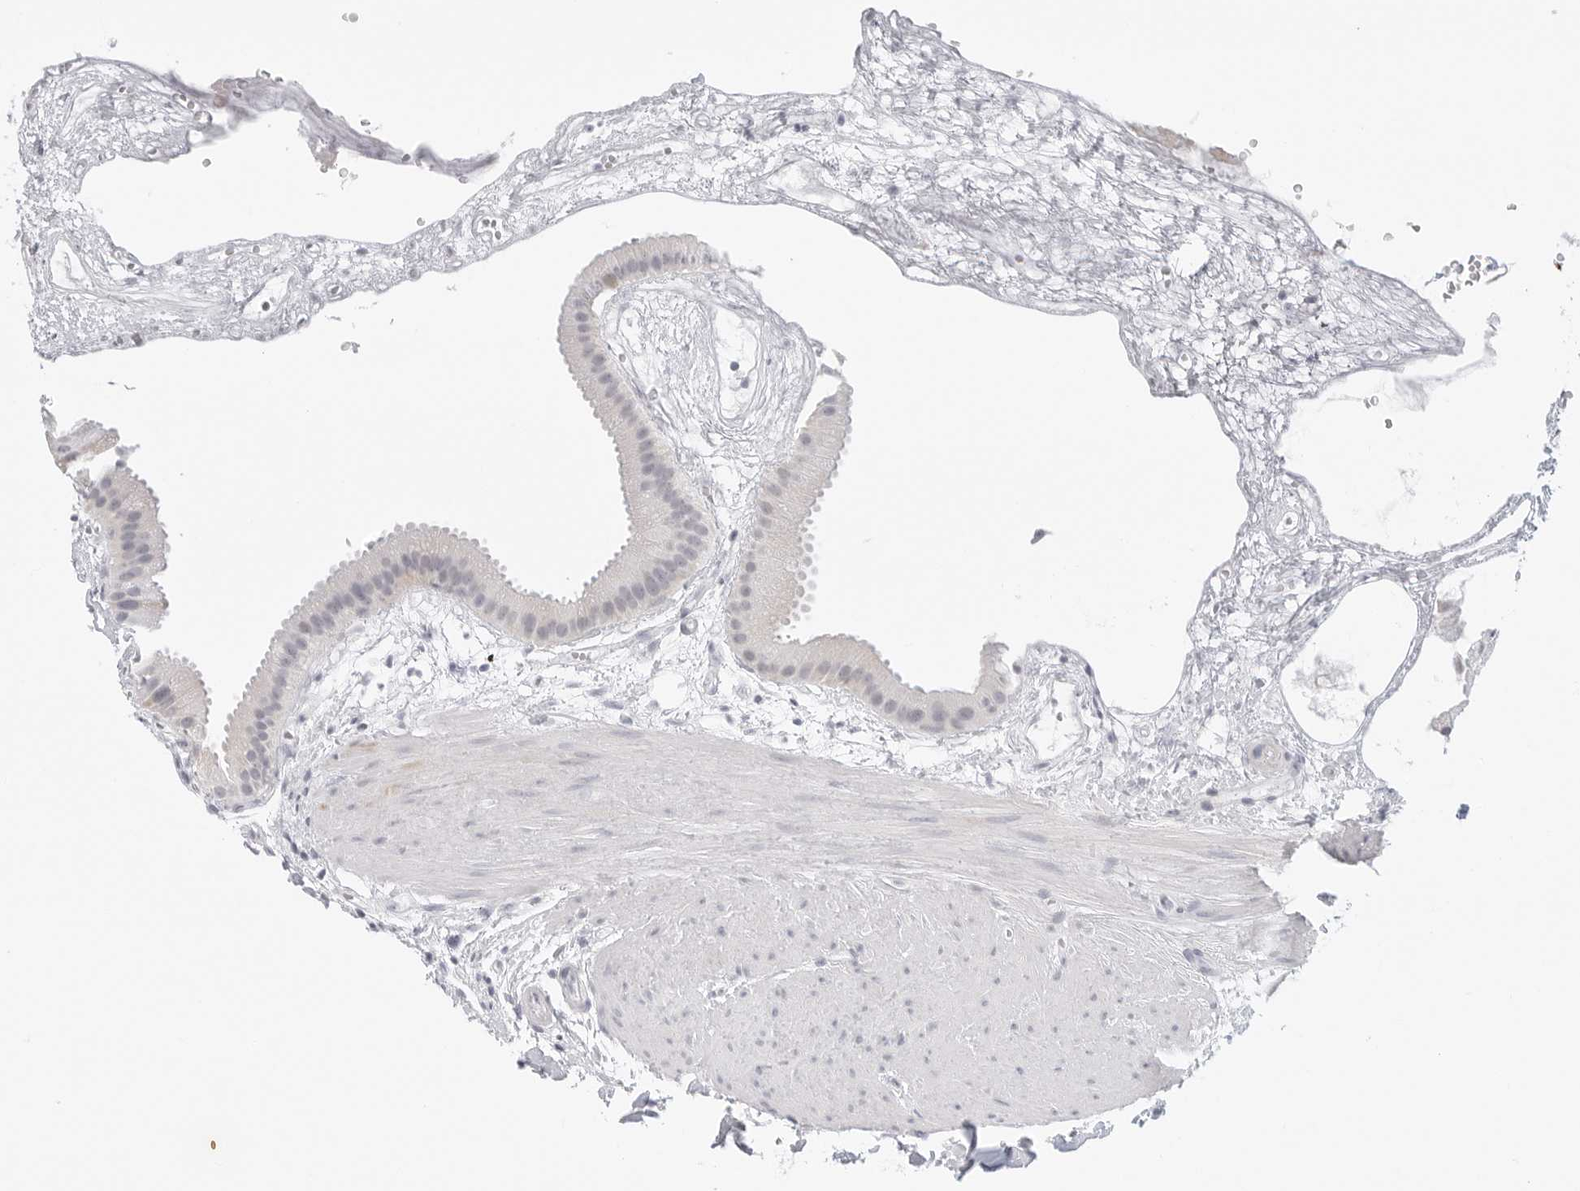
{"staining": {"intensity": "moderate", "quantity": "25%-75%", "location": "cytoplasmic/membranous"}, "tissue": "gallbladder", "cell_type": "Glandular cells", "image_type": "normal", "snomed": [{"axis": "morphology", "description": "Normal tissue, NOS"}, {"axis": "topography", "description": "Gallbladder"}], "caption": "A high-resolution micrograph shows immunohistochemistry (IHC) staining of normal gallbladder, which reveals moderate cytoplasmic/membranous expression in about 25%-75% of glandular cells. (IHC, brightfield microscopy, high magnification).", "gene": "HMGCS2", "patient": {"sex": "female", "age": 64}}